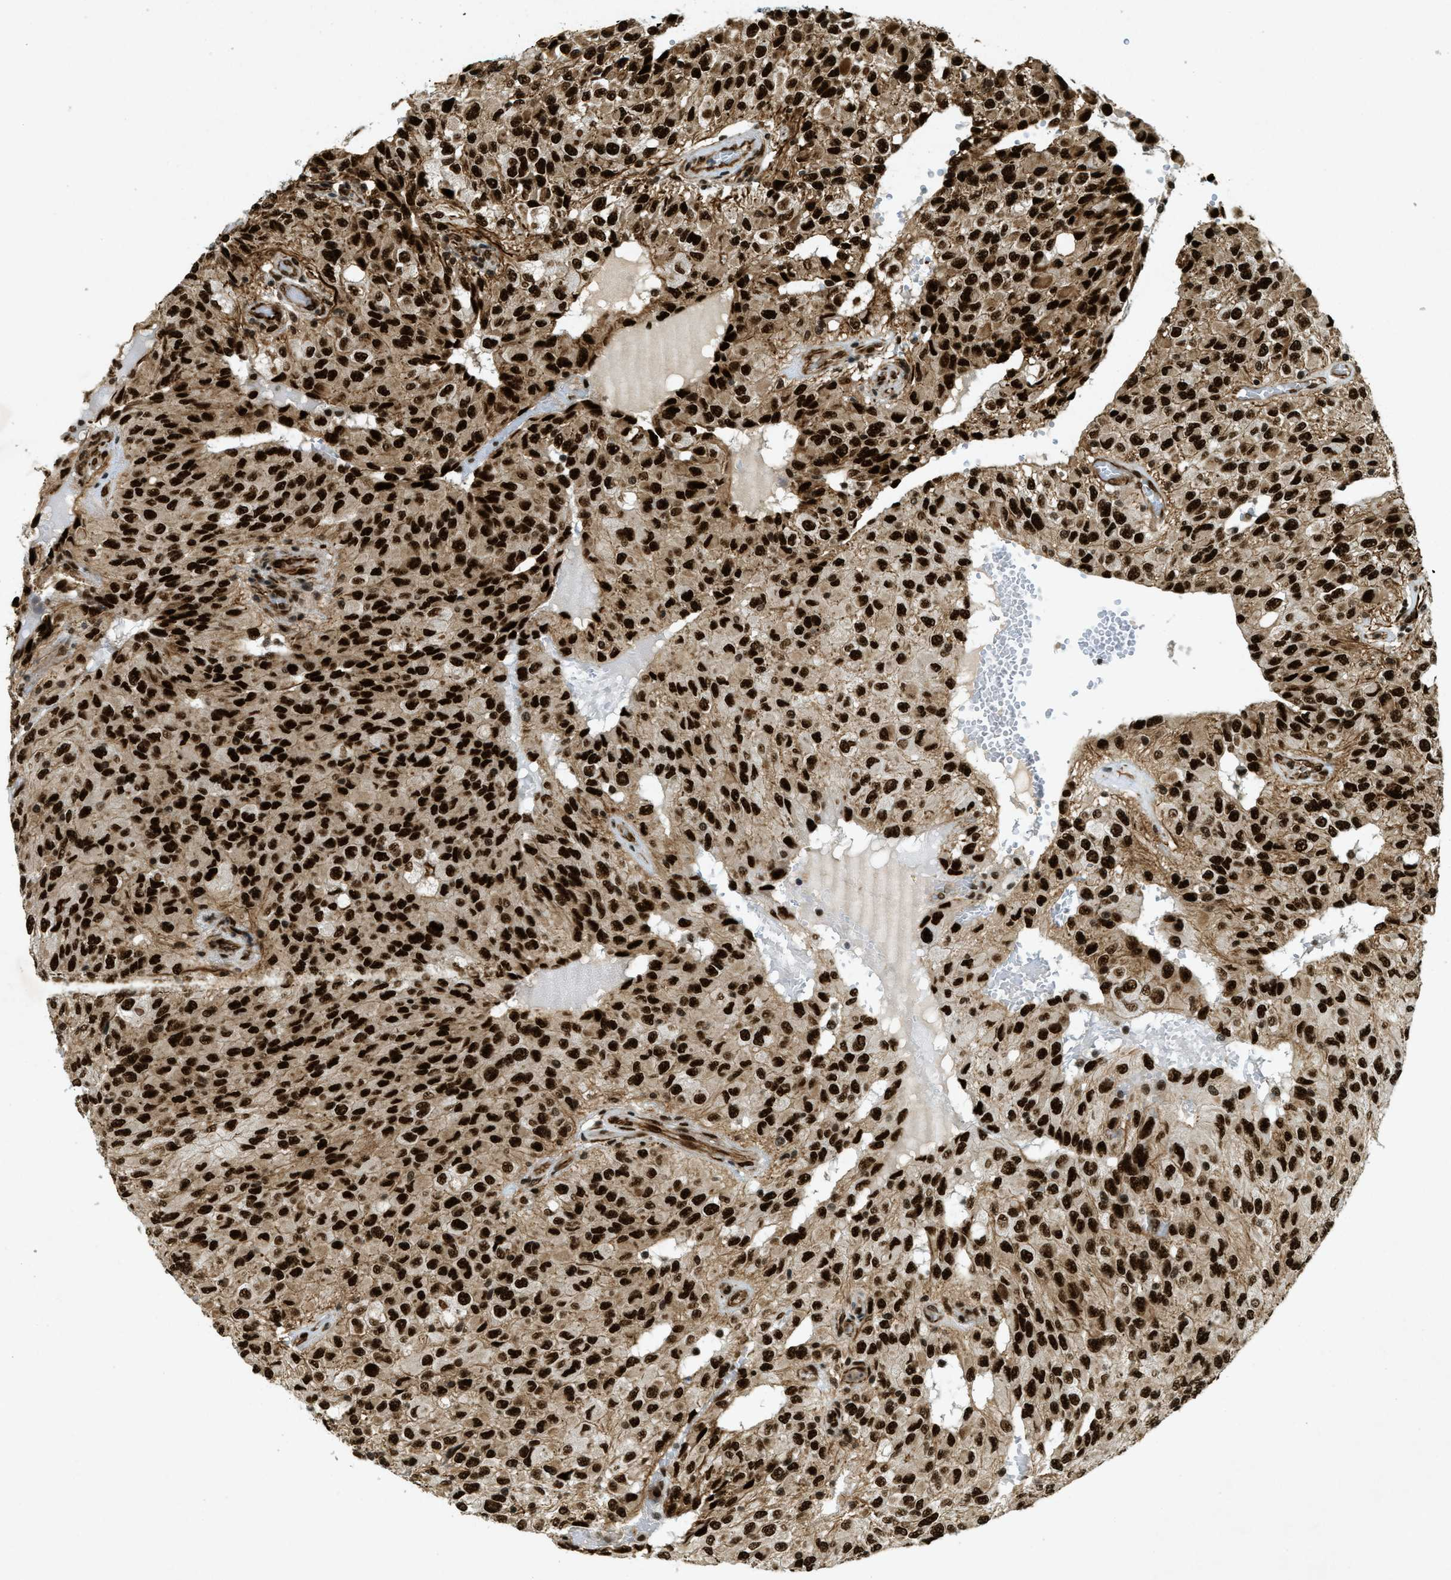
{"staining": {"intensity": "strong", "quantity": ">75%", "location": "nuclear"}, "tissue": "glioma", "cell_type": "Tumor cells", "image_type": "cancer", "snomed": [{"axis": "morphology", "description": "Glioma, malignant, High grade"}, {"axis": "topography", "description": "Brain"}], "caption": "Immunohistochemistry of human glioma demonstrates high levels of strong nuclear positivity in about >75% of tumor cells.", "gene": "ZFR", "patient": {"sex": "male", "age": 32}}